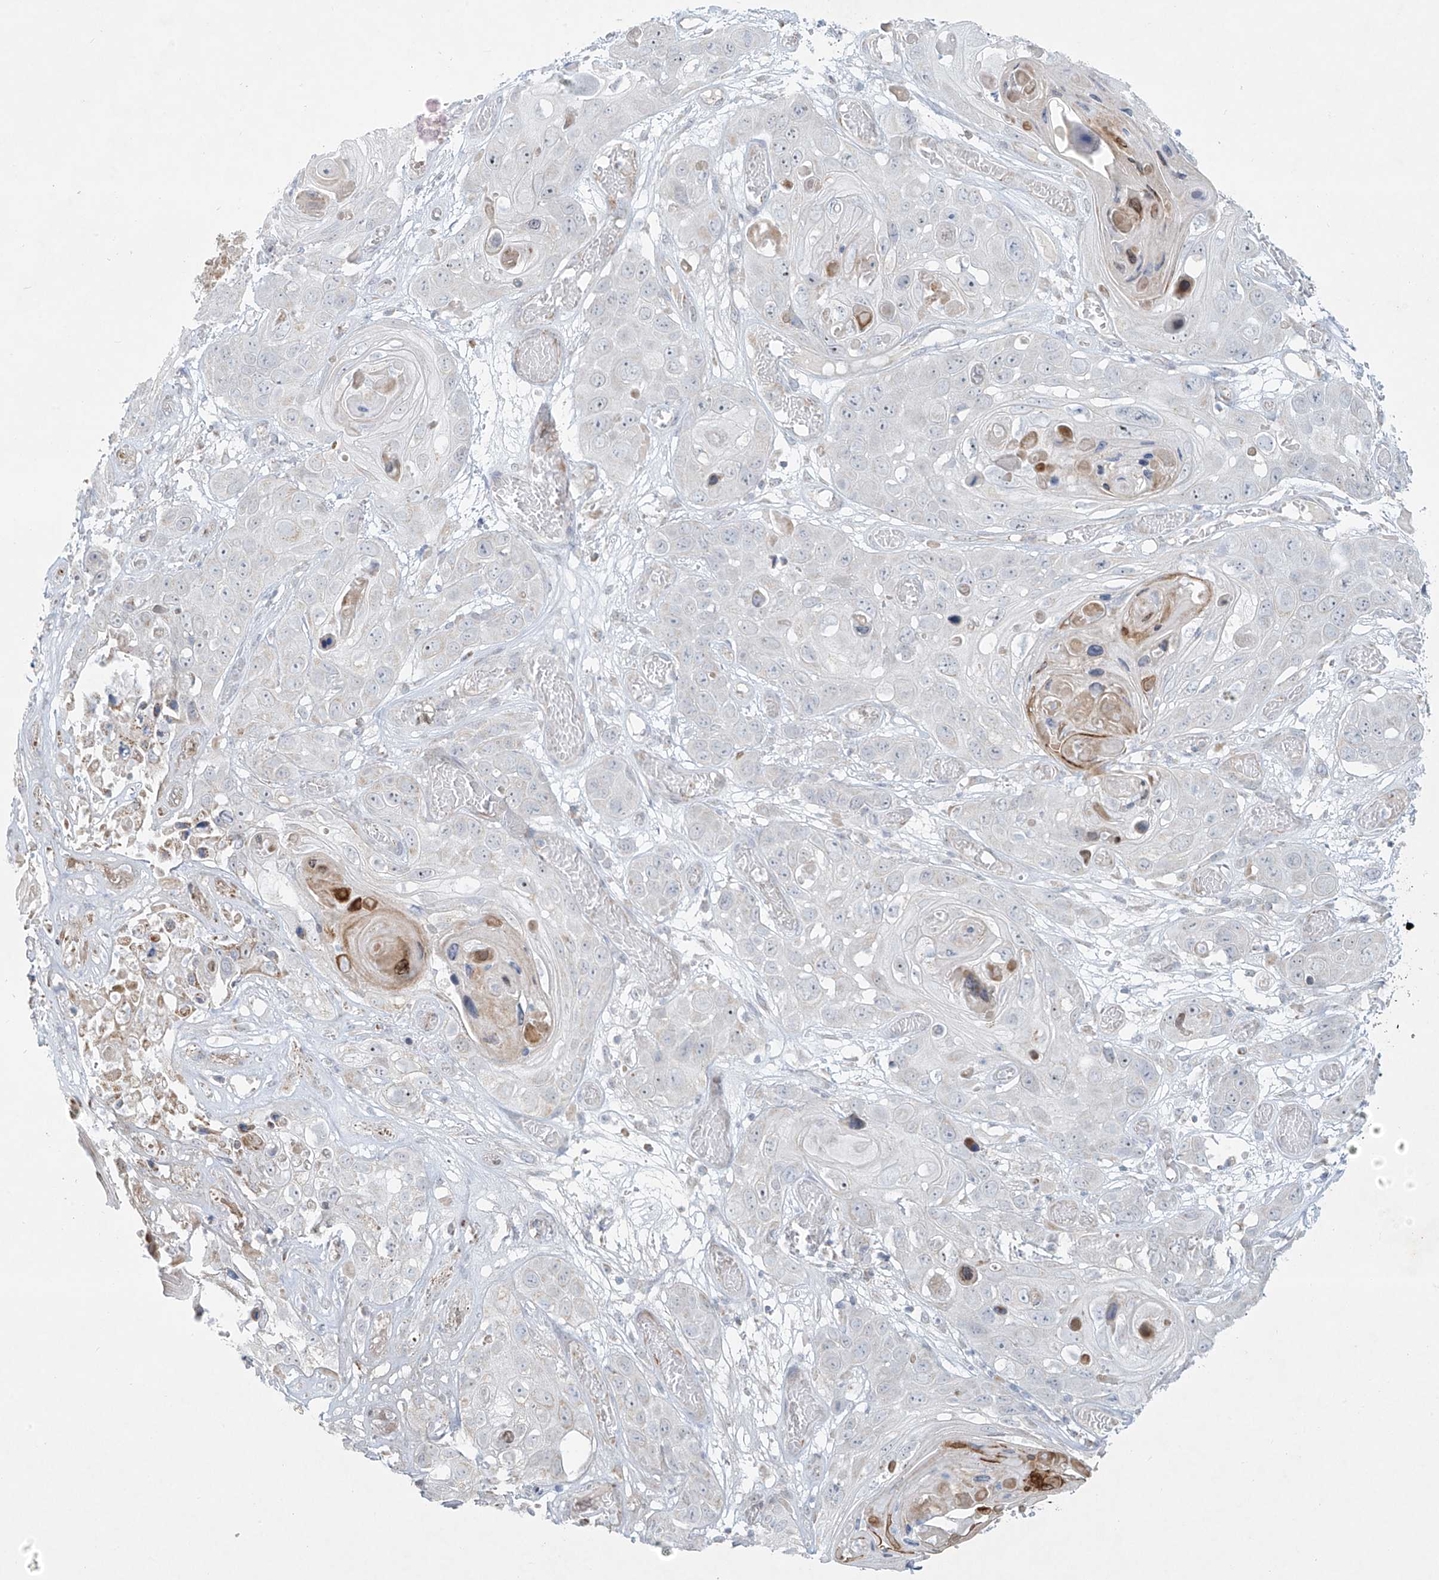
{"staining": {"intensity": "negative", "quantity": "none", "location": "none"}, "tissue": "skin cancer", "cell_type": "Tumor cells", "image_type": "cancer", "snomed": [{"axis": "morphology", "description": "Squamous cell carcinoma, NOS"}, {"axis": "topography", "description": "Skin"}], "caption": "High power microscopy histopathology image of an immunohistochemistry image of skin cancer, revealing no significant expression in tumor cells.", "gene": "SMDT1", "patient": {"sex": "male", "age": 55}}